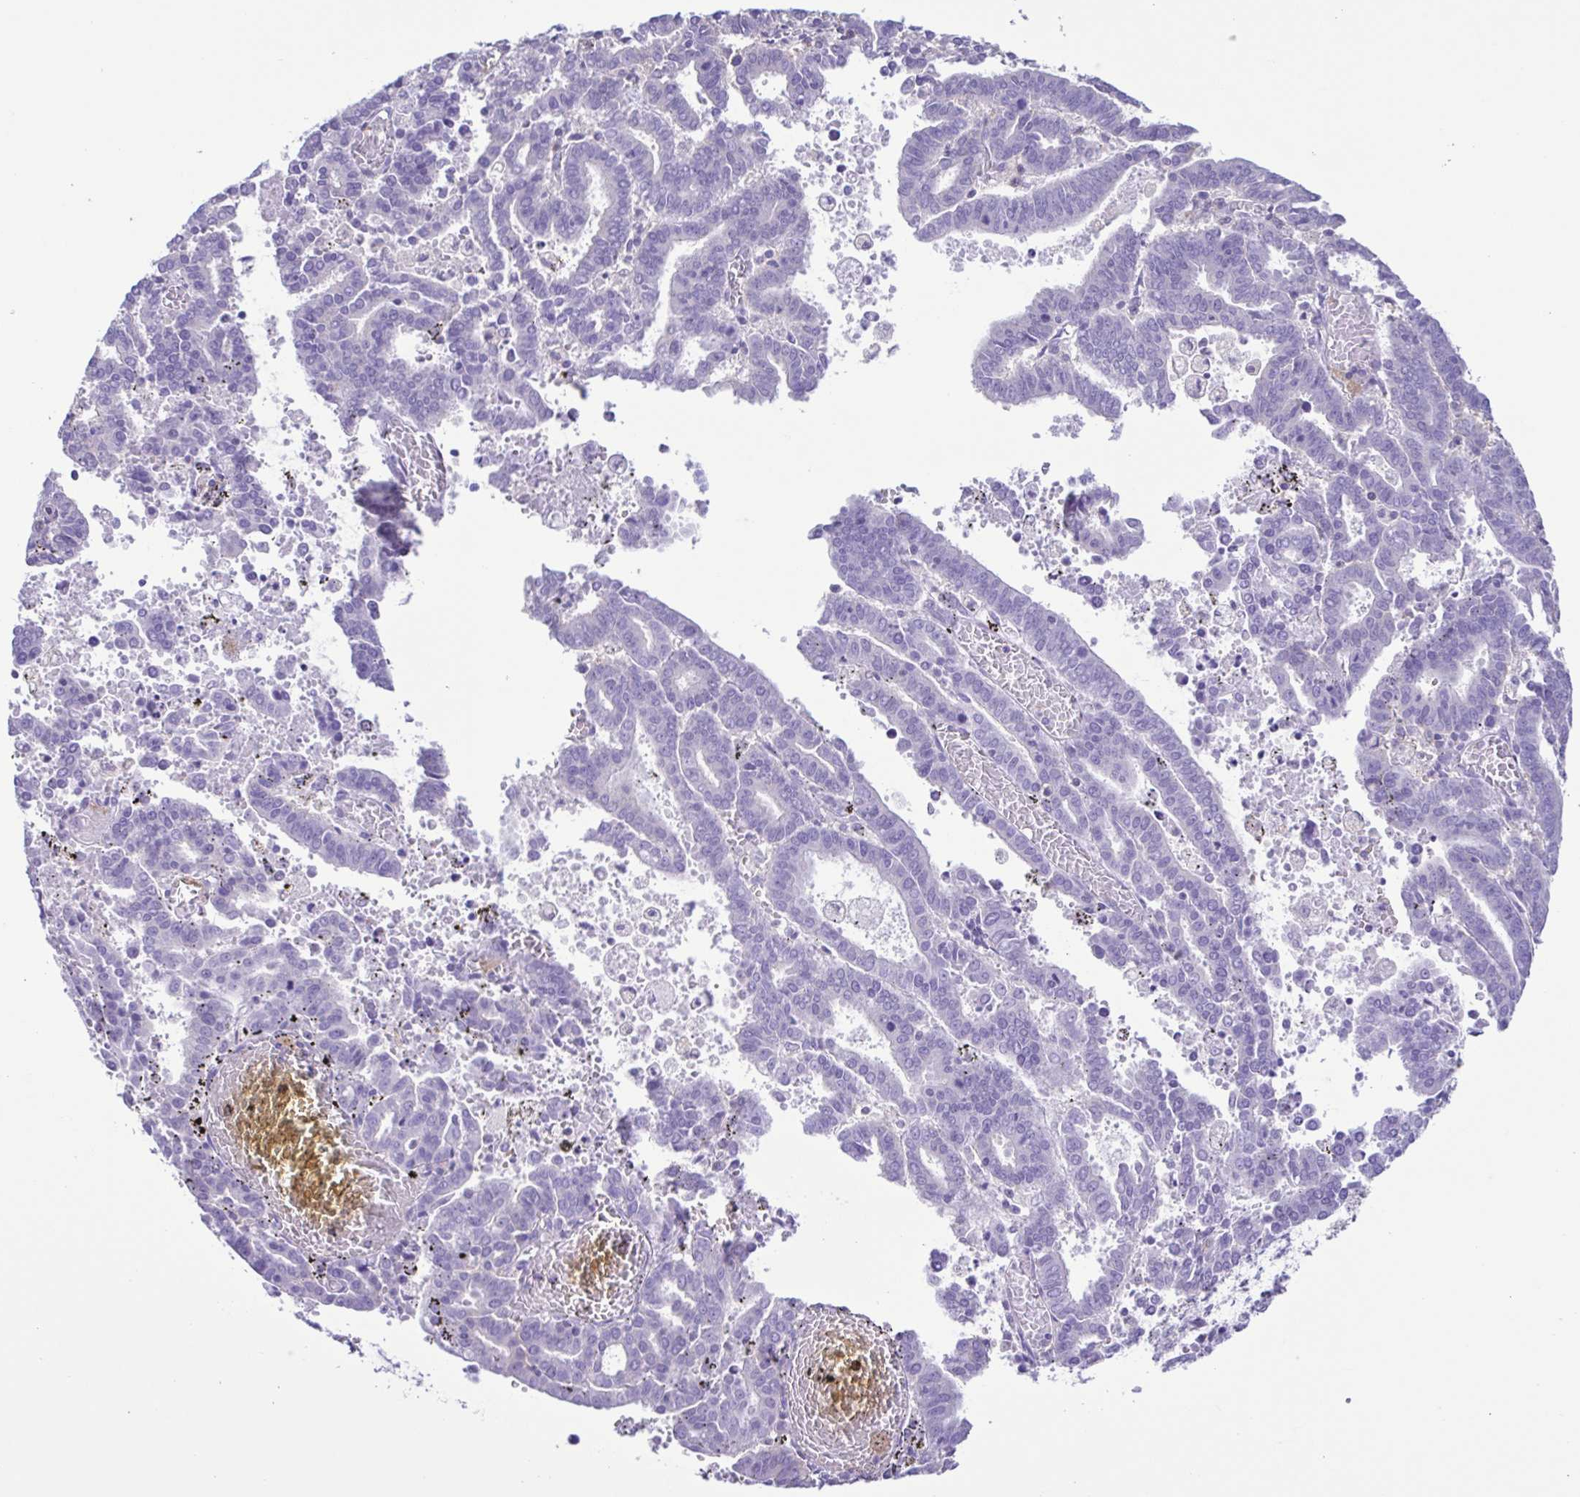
{"staining": {"intensity": "negative", "quantity": "none", "location": "none"}, "tissue": "endometrial cancer", "cell_type": "Tumor cells", "image_type": "cancer", "snomed": [{"axis": "morphology", "description": "Adenocarcinoma, NOS"}, {"axis": "topography", "description": "Uterus"}], "caption": "Tumor cells are negative for brown protein staining in adenocarcinoma (endometrial). (Brightfield microscopy of DAB immunohistochemistry at high magnification).", "gene": "CYP17A1", "patient": {"sex": "female", "age": 83}}